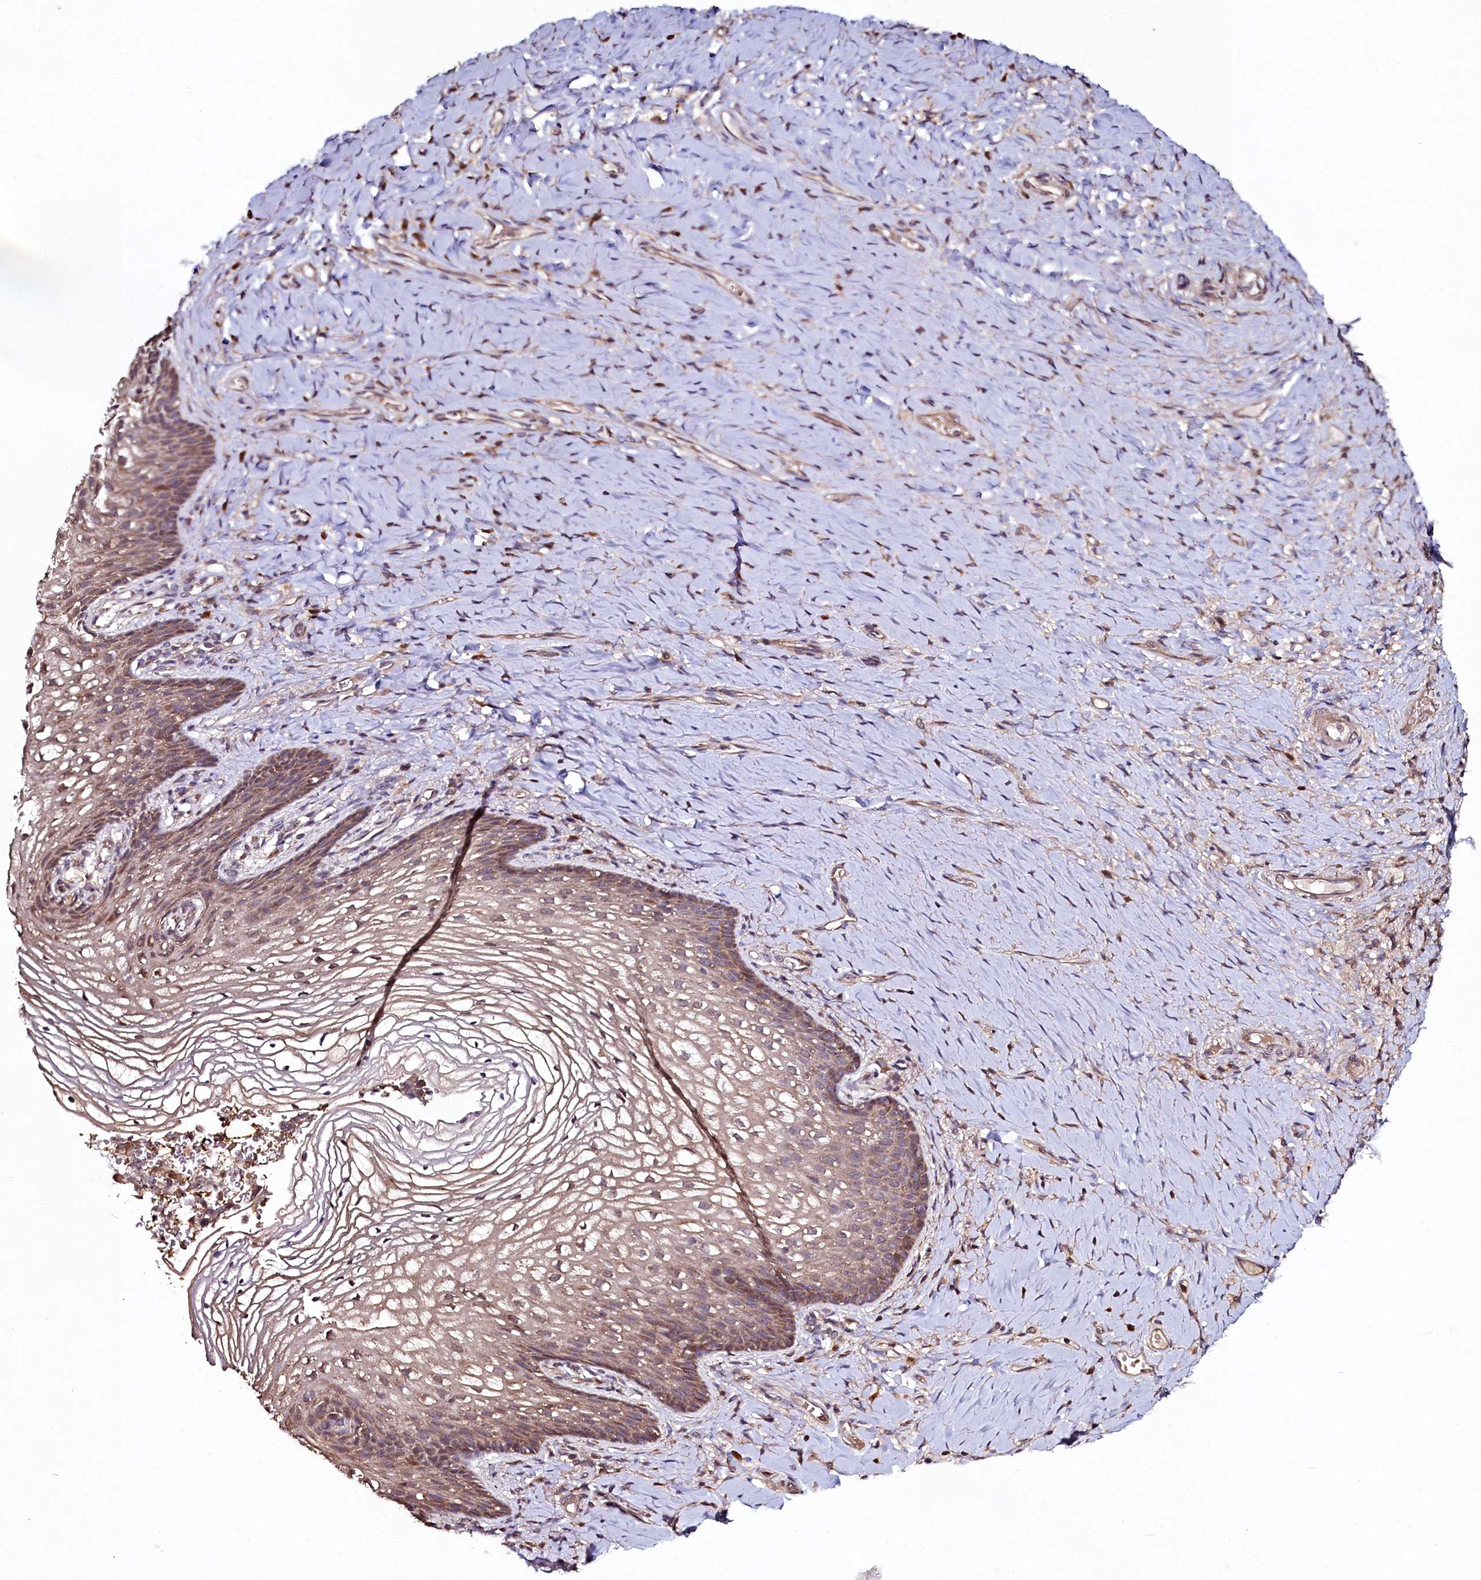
{"staining": {"intensity": "moderate", "quantity": ">75%", "location": "cytoplasmic/membranous"}, "tissue": "vagina", "cell_type": "Squamous epithelial cells", "image_type": "normal", "snomed": [{"axis": "morphology", "description": "Normal tissue, NOS"}, {"axis": "topography", "description": "Vagina"}], "caption": "A medium amount of moderate cytoplasmic/membranous expression is seen in approximately >75% of squamous epithelial cells in unremarkable vagina. Ihc stains the protein in brown and the nuclei are stained blue.", "gene": "SEC24C", "patient": {"sex": "female", "age": 60}}